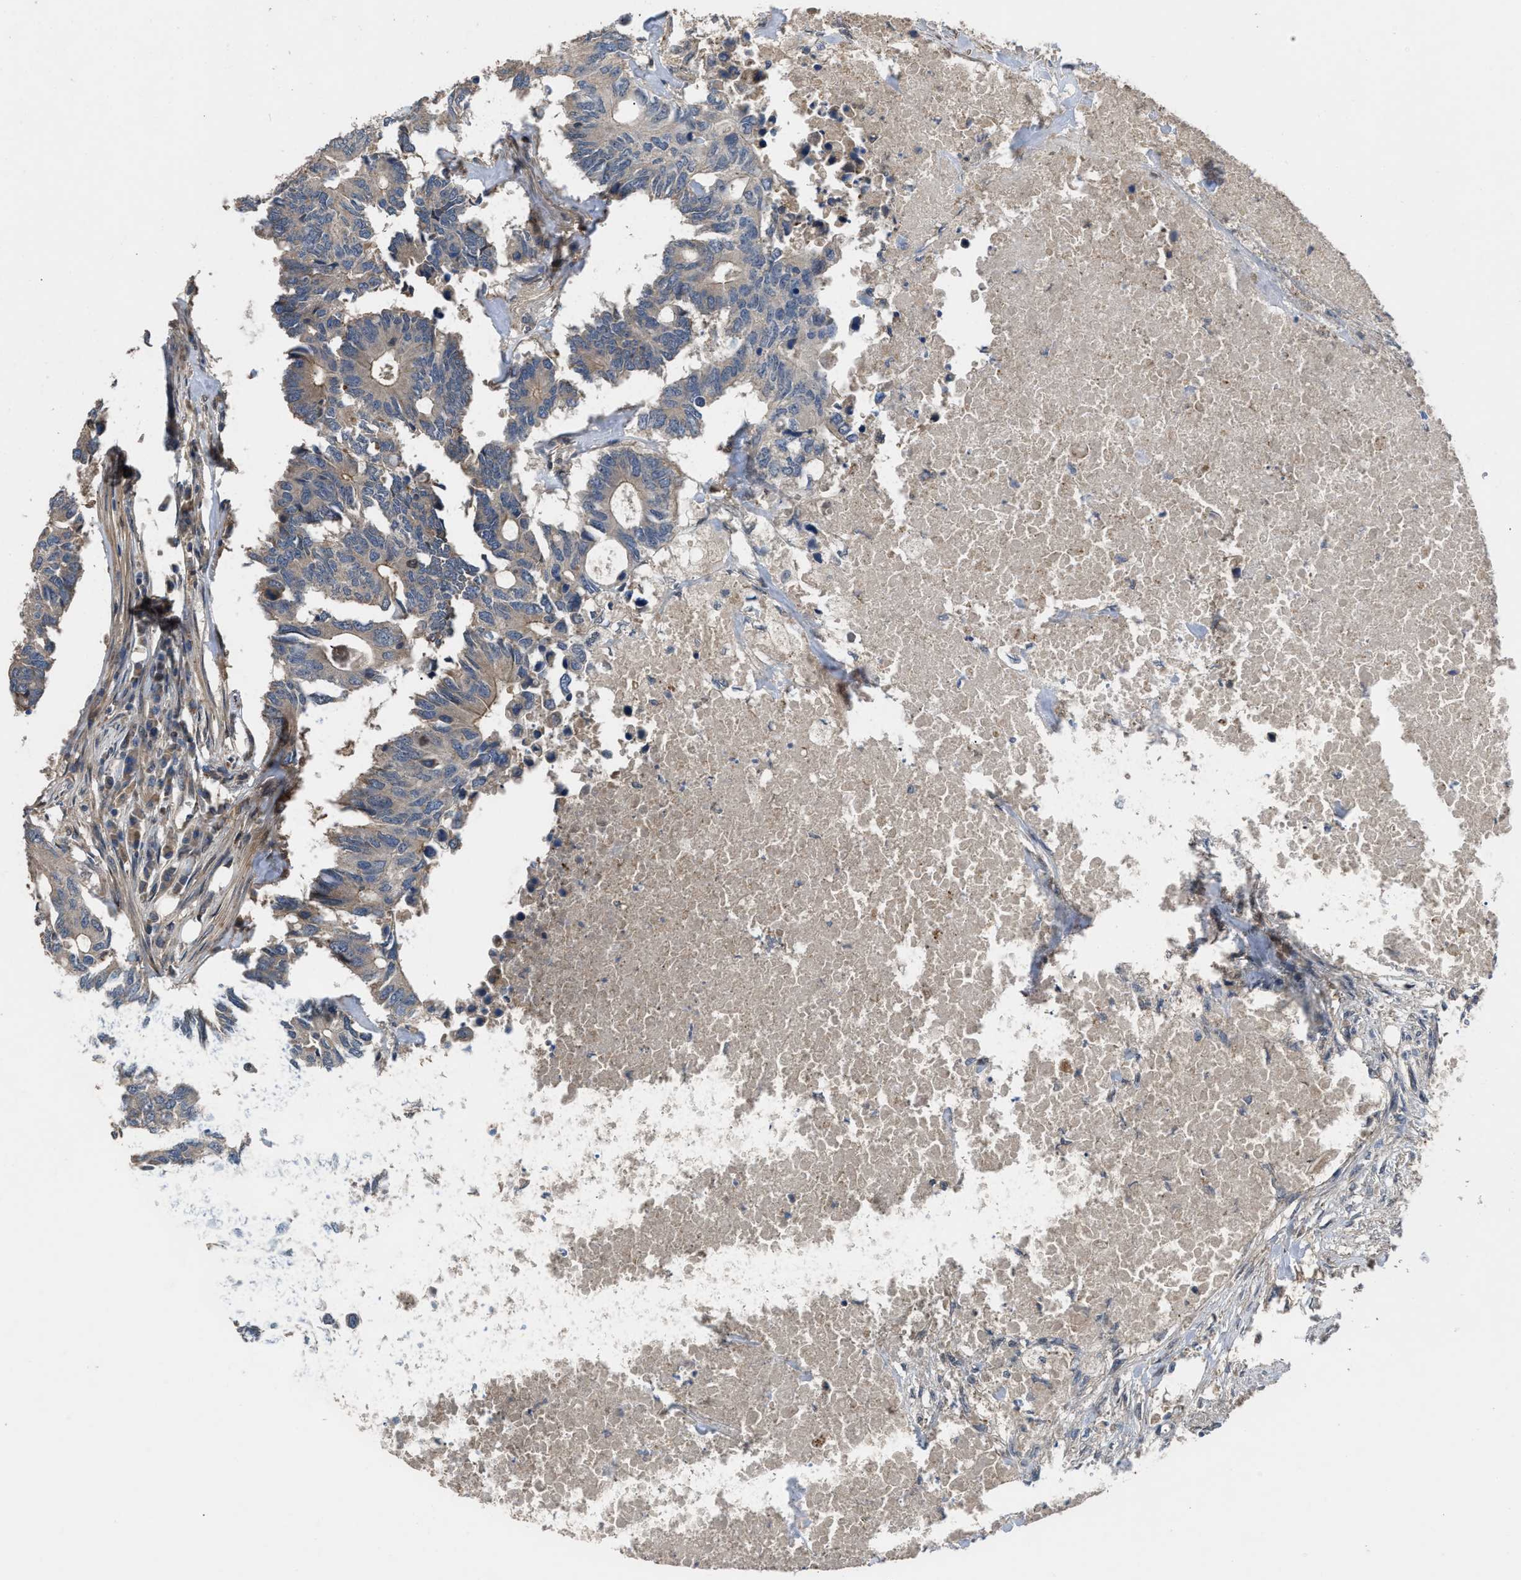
{"staining": {"intensity": "weak", "quantity": ">75%", "location": "cytoplasmic/membranous"}, "tissue": "colorectal cancer", "cell_type": "Tumor cells", "image_type": "cancer", "snomed": [{"axis": "morphology", "description": "Adenocarcinoma, NOS"}, {"axis": "topography", "description": "Colon"}], "caption": "Immunohistochemistry image of human colorectal adenocarcinoma stained for a protein (brown), which demonstrates low levels of weak cytoplasmic/membranous expression in about >75% of tumor cells.", "gene": "UTRN", "patient": {"sex": "male", "age": 71}}